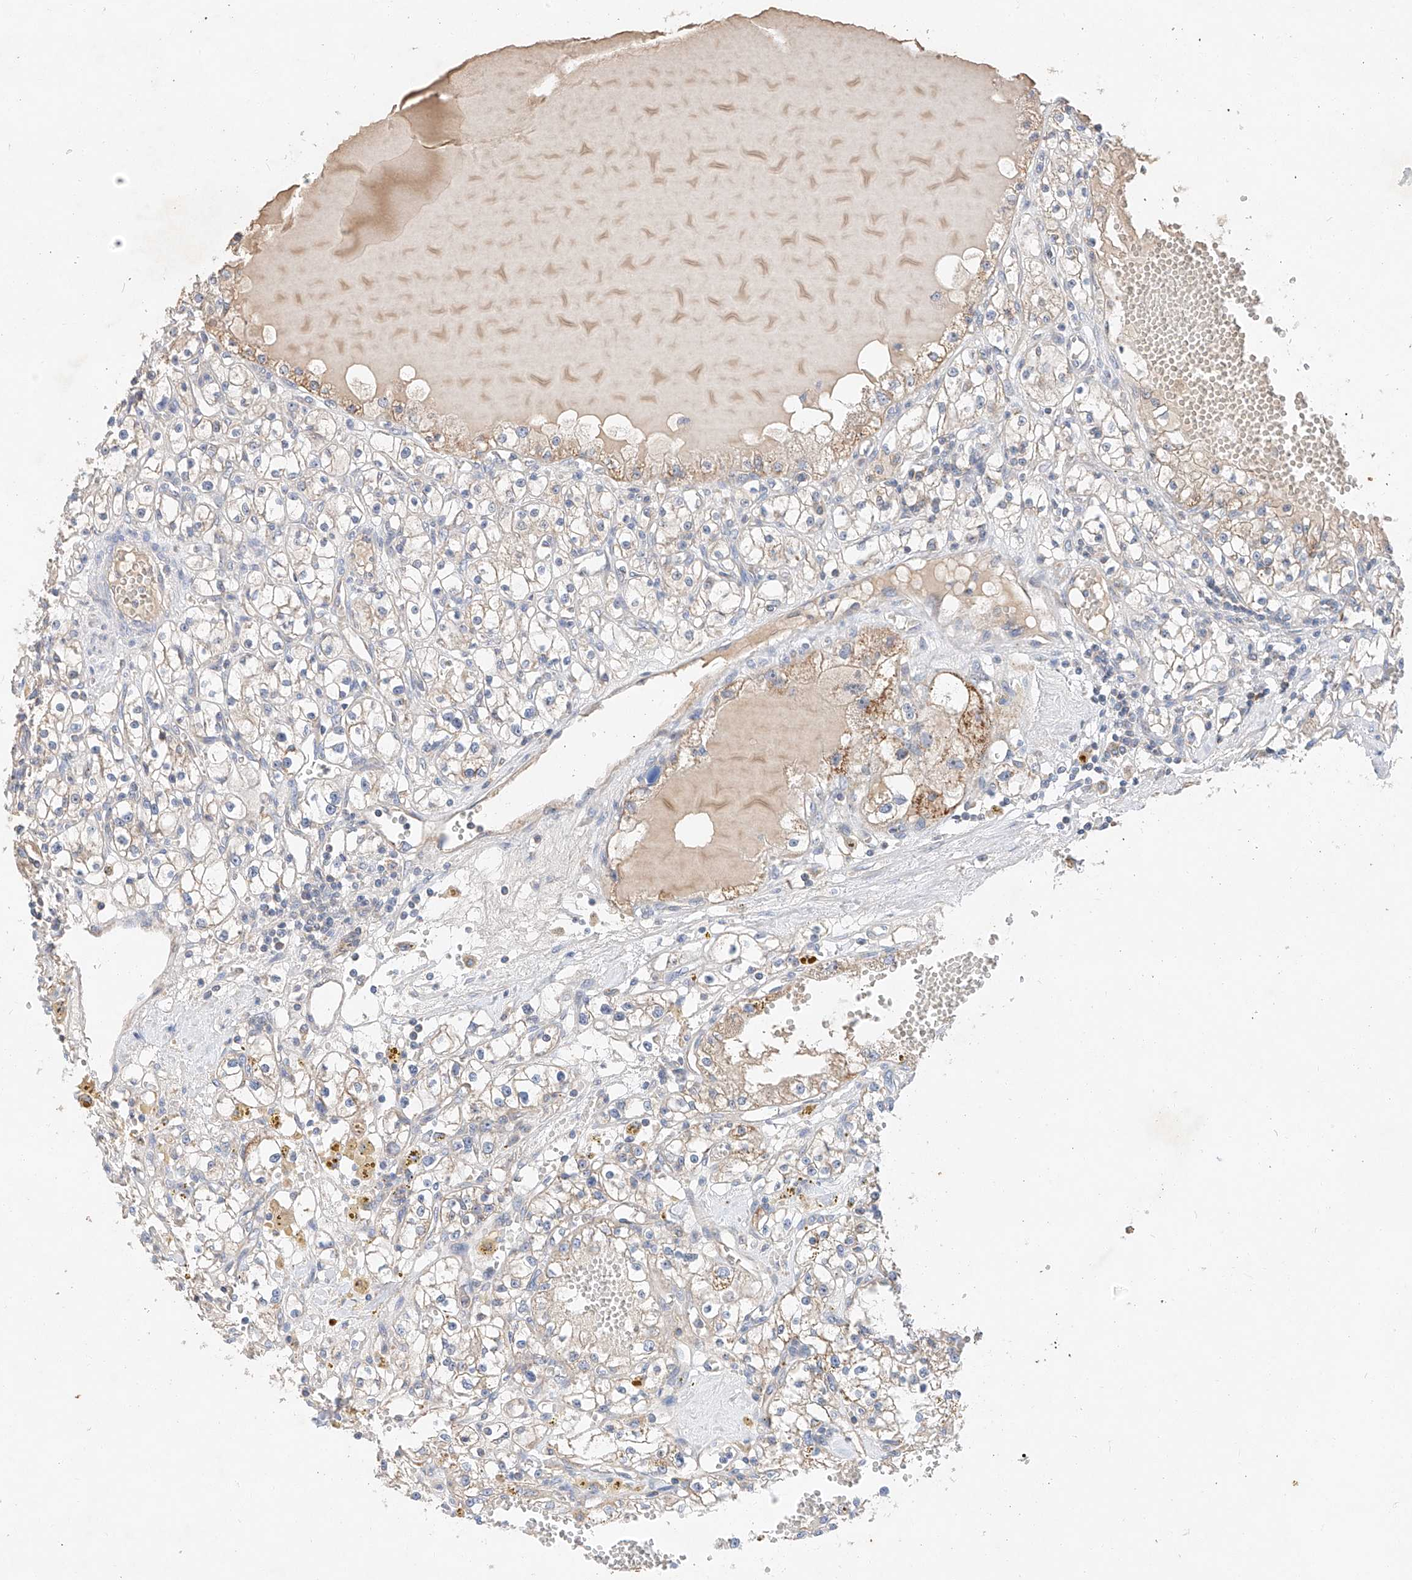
{"staining": {"intensity": "weak", "quantity": "<25%", "location": "cytoplasmic/membranous"}, "tissue": "renal cancer", "cell_type": "Tumor cells", "image_type": "cancer", "snomed": [{"axis": "morphology", "description": "Adenocarcinoma, NOS"}, {"axis": "topography", "description": "Kidney"}], "caption": "Immunohistochemistry (IHC) photomicrograph of neoplastic tissue: renal adenocarcinoma stained with DAB (3,3'-diaminobenzidine) displays no significant protein staining in tumor cells.", "gene": "RUSC1", "patient": {"sex": "male", "age": 56}}